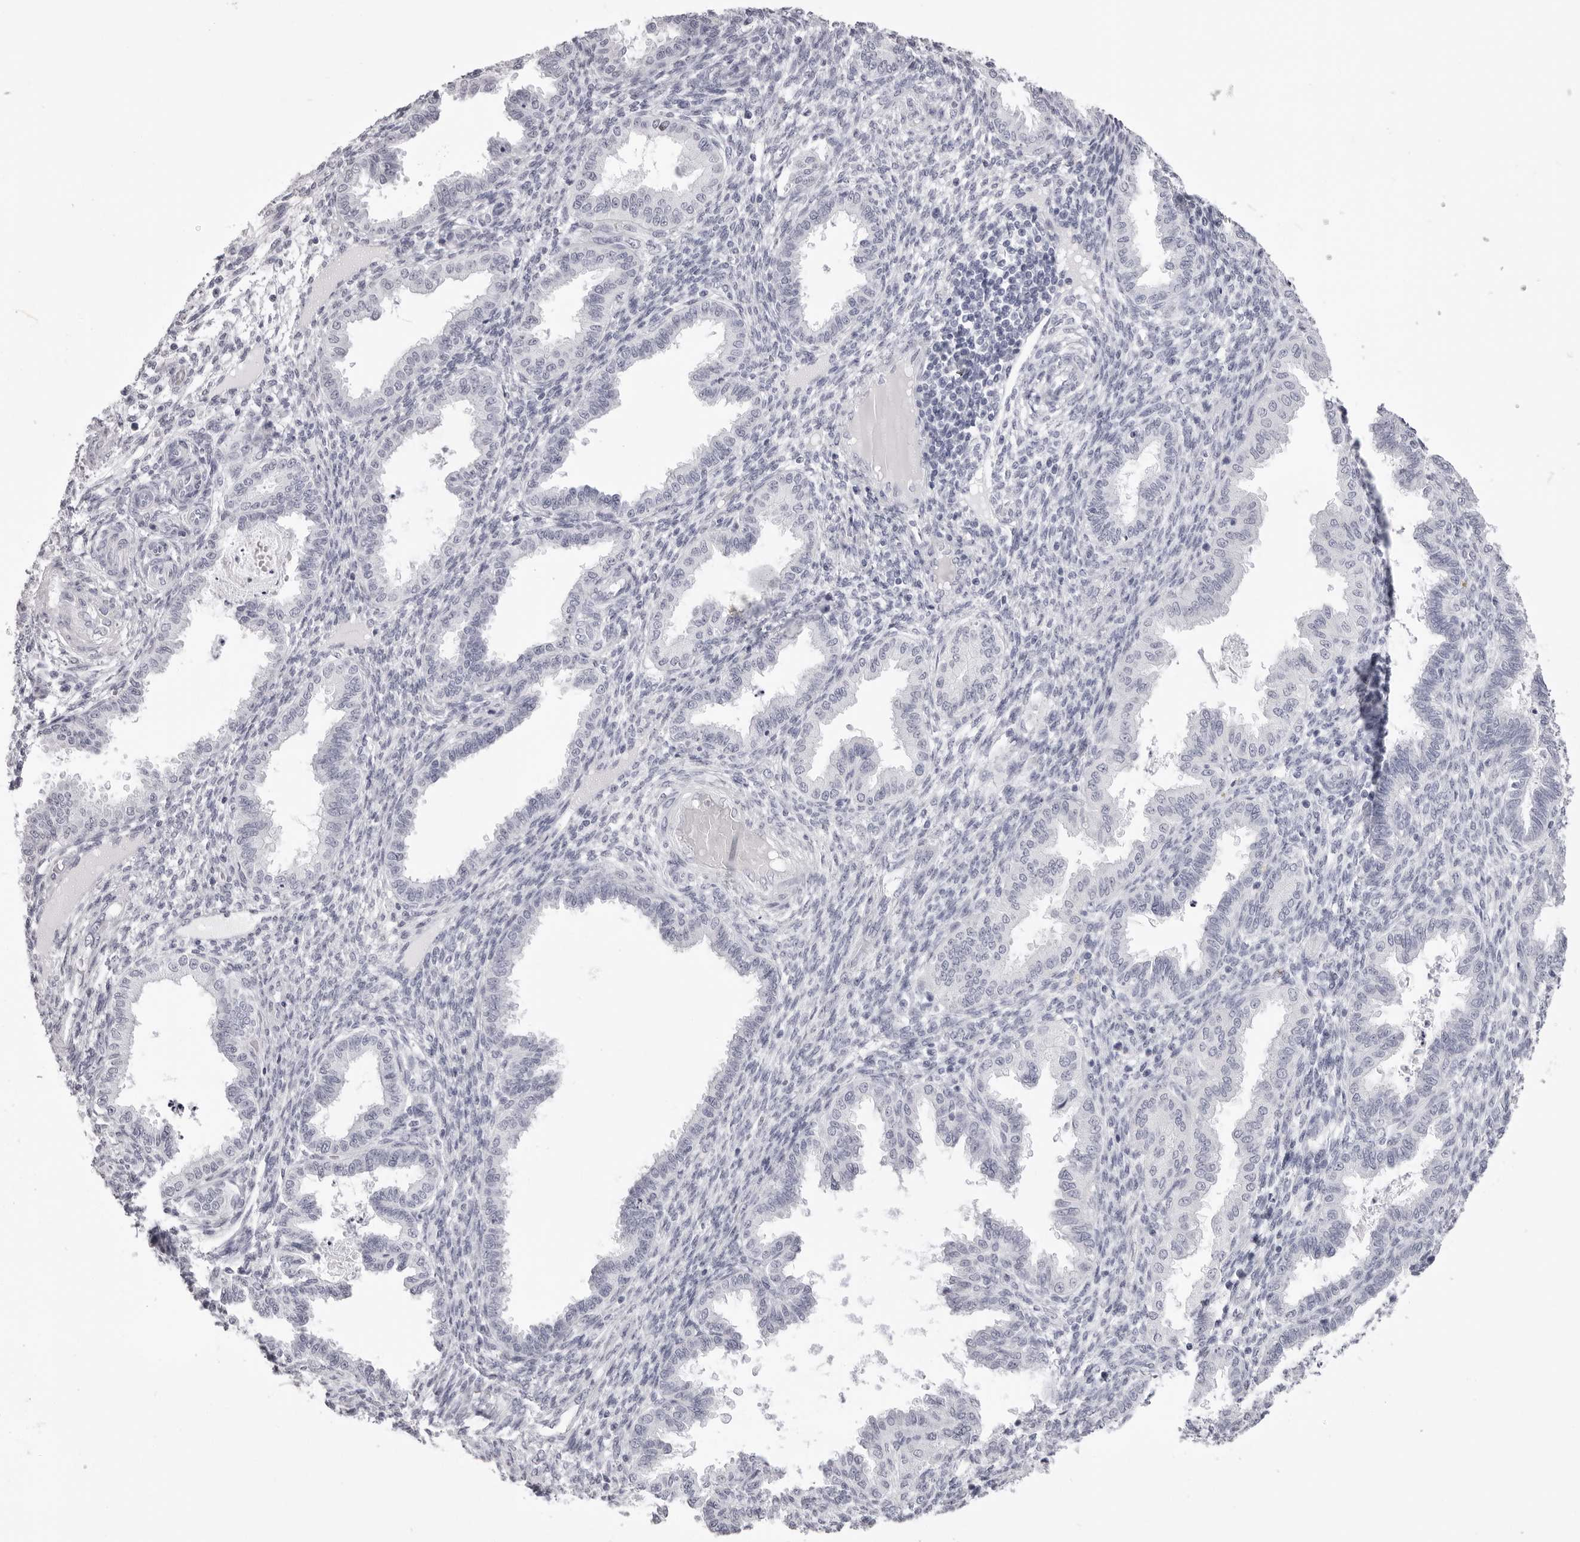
{"staining": {"intensity": "negative", "quantity": "none", "location": "none"}, "tissue": "endometrium", "cell_type": "Cells in endometrial stroma", "image_type": "normal", "snomed": [{"axis": "morphology", "description": "Normal tissue, NOS"}, {"axis": "topography", "description": "Endometrium"}], "caption": "IHC of normal endometrium demonstrates no staining in cells in endometrial stroma. (IHC, brightfield microscopy, high magnification).", "gene": "RHO", "patient": {"sex": "female", "age": 33}}